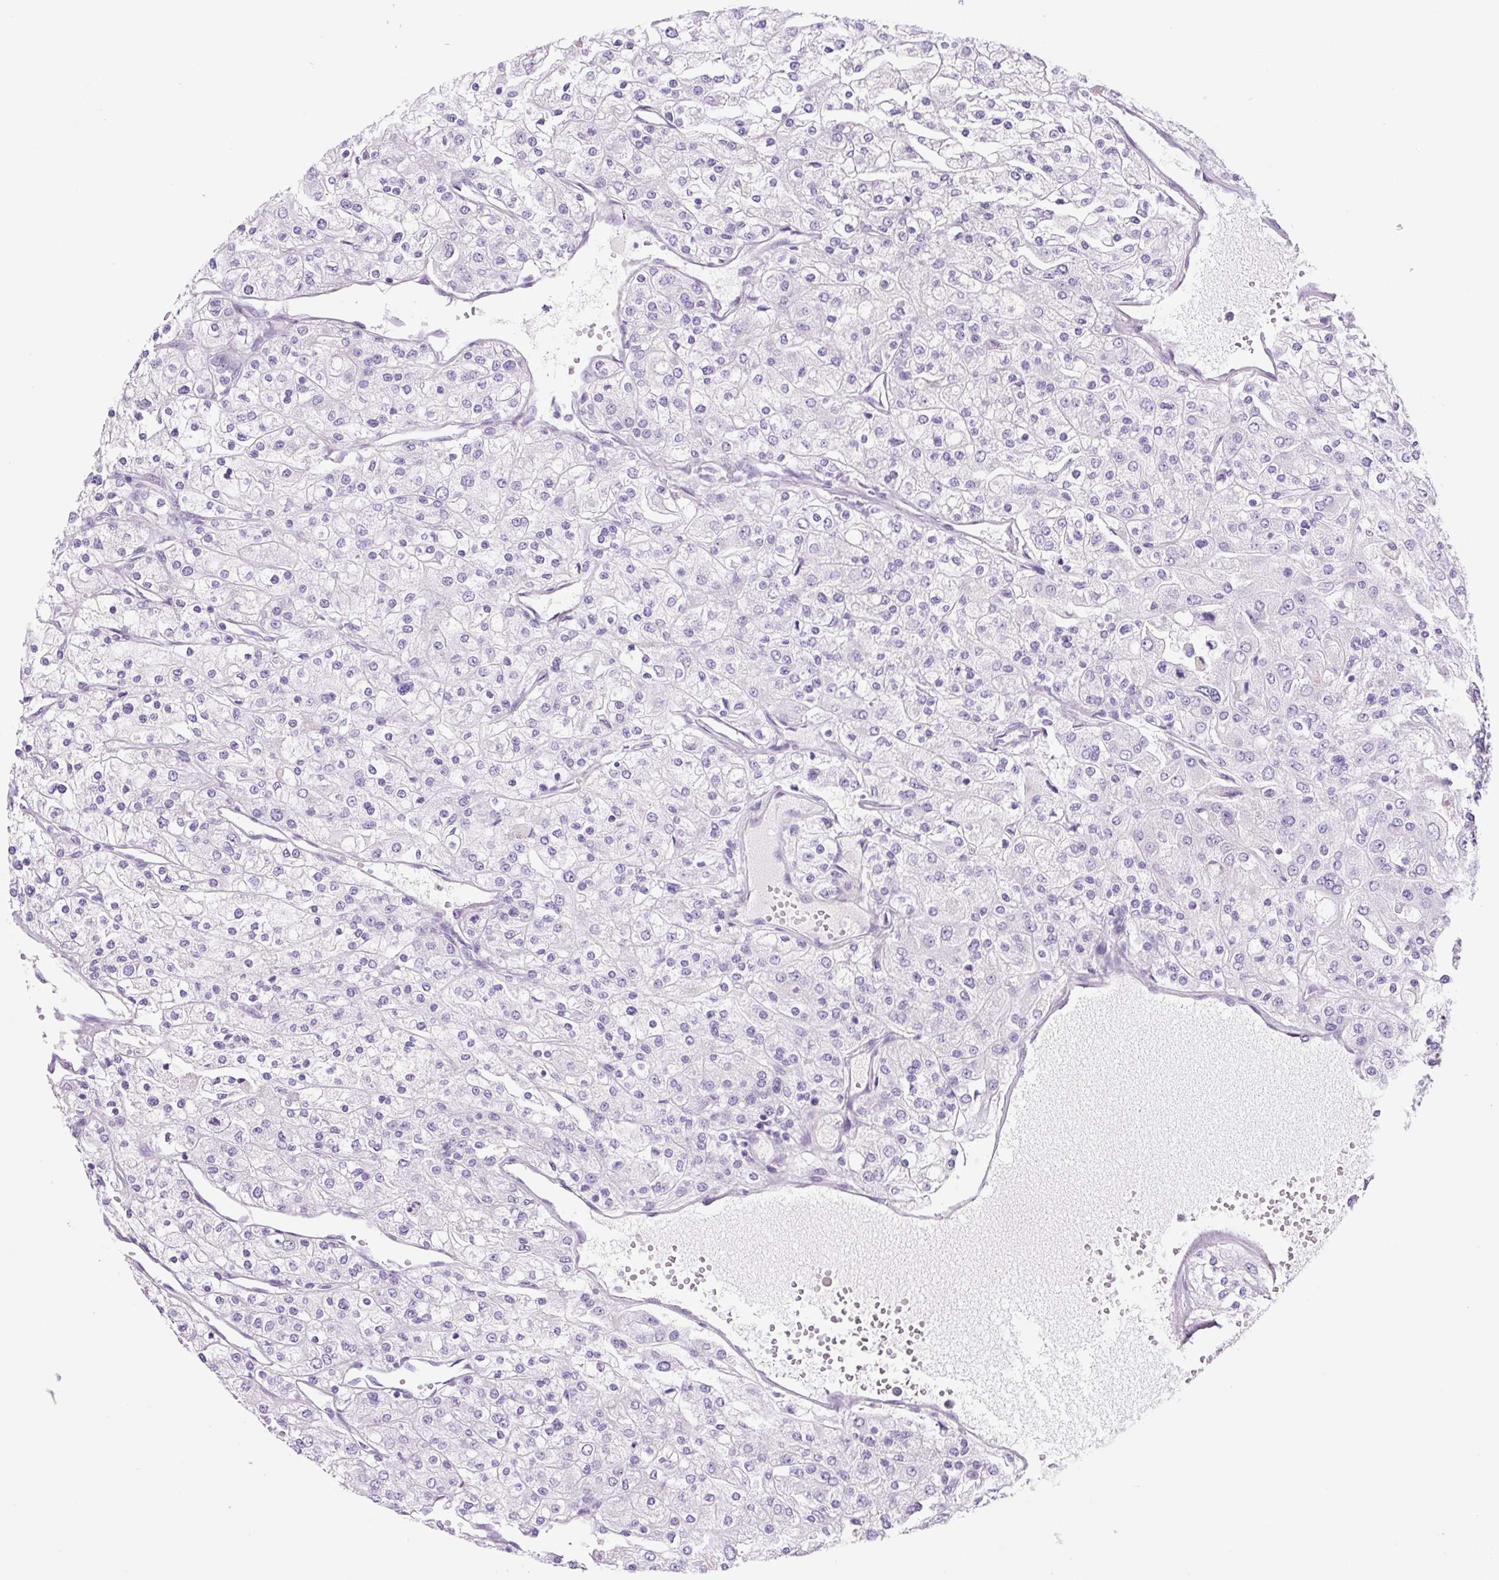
{"staining": {"intensity": "negative", "quantity": "none", "location": "none"}, "tissue": "renal cancer", "cell_type": "Tumor cells", "image_type": "cancer", "snomed": [{"axis": "morphology", "description": "Adenocarcinoma, NOS"}, {"axis": "topography", "description": "Kidney"}], "caption": "IHC micrograph of adenocarcinoma (renal) stained for a protein (brown), which reveals no expression in tumor cells.", "gene": "PRRT1", "patient": {"sex": "male", "age": 80}}